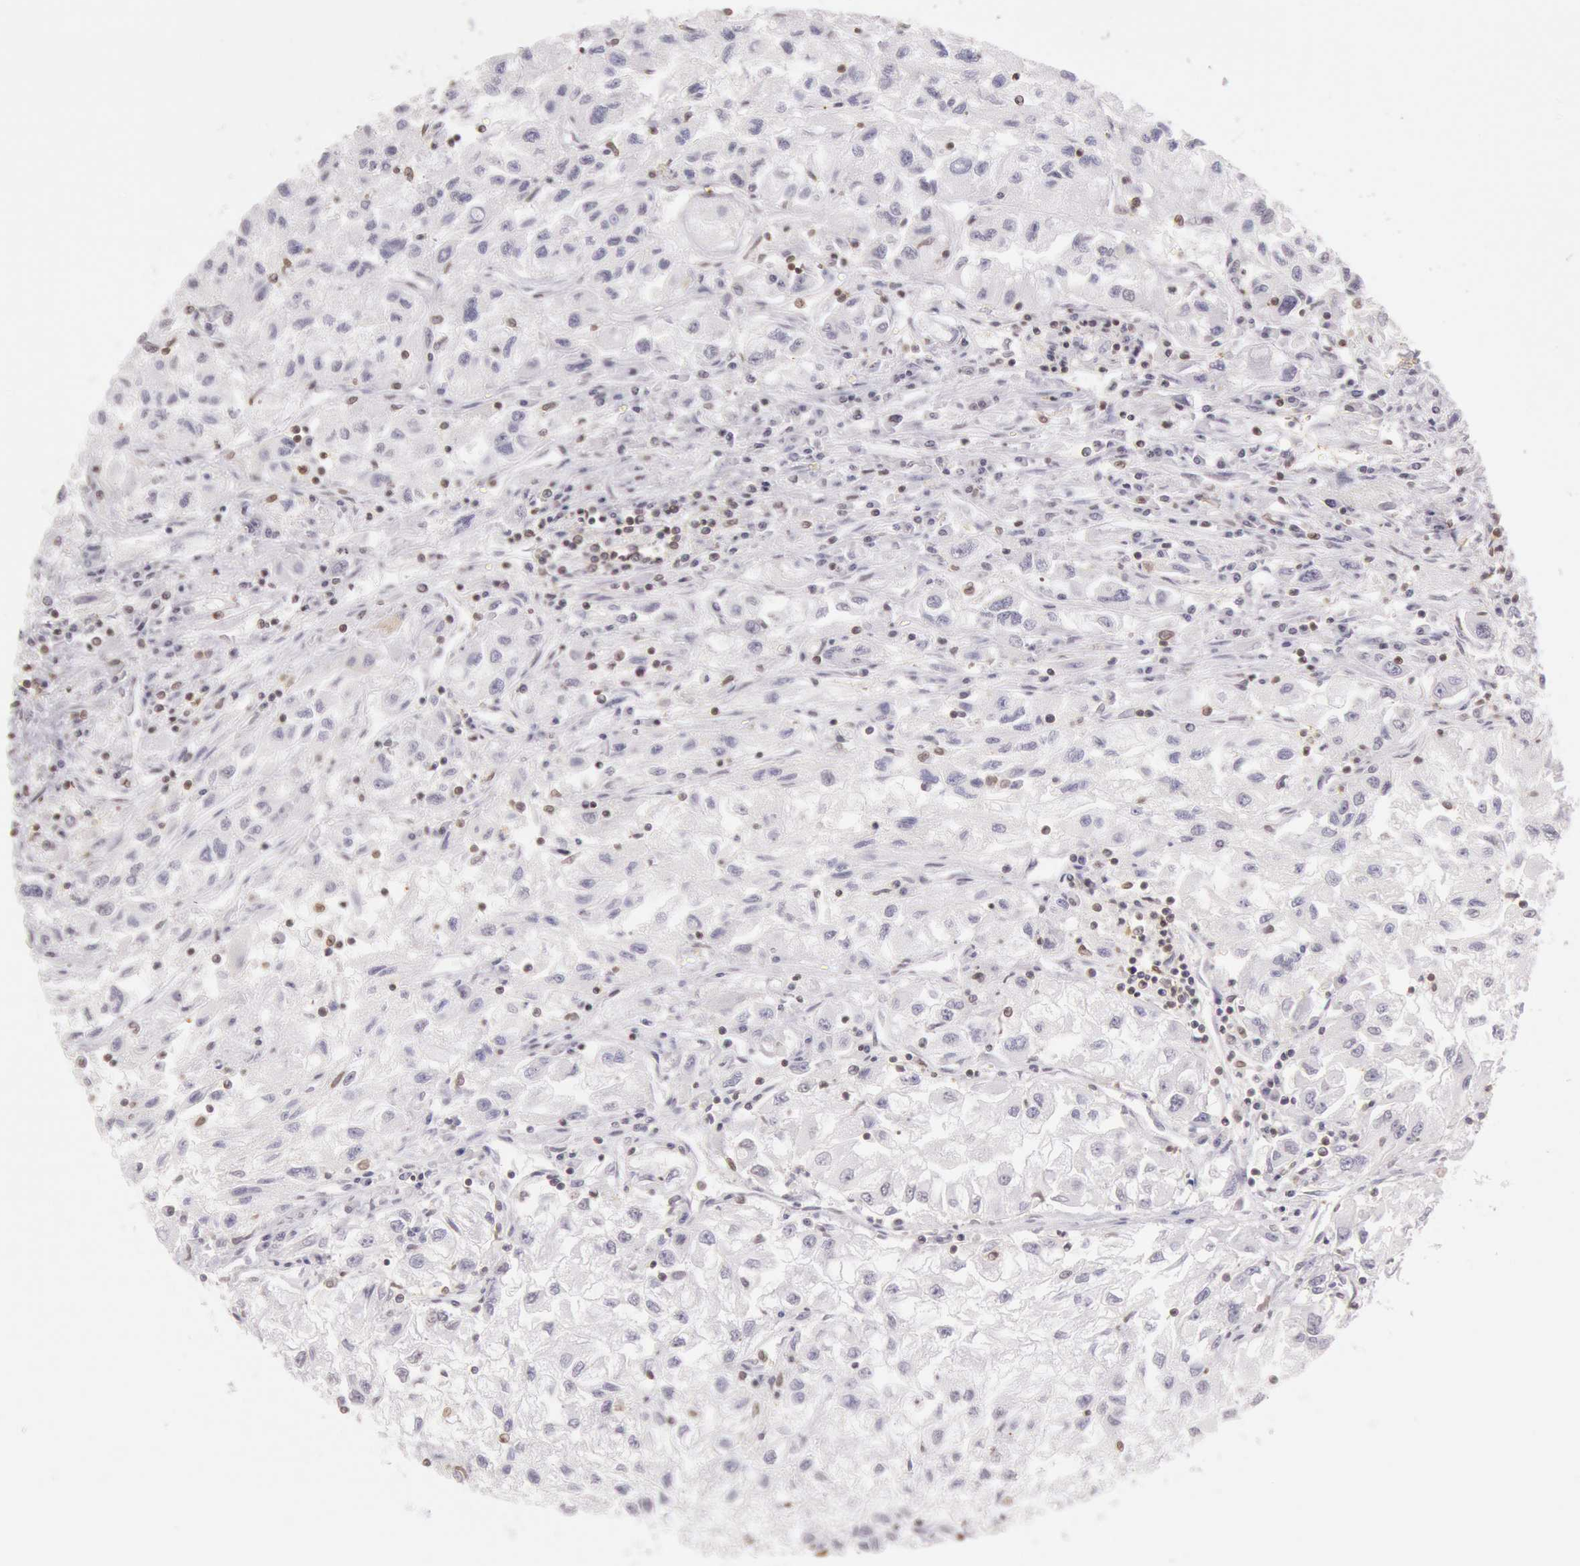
{"staining": {"intensity": "negative", "quantity": "none", "location": "none"}, "tissue": "renal cancer", "cell_type": "Tumor cells", "image_type": "cancer", "snomed": [{"axis": "morphology", "description": "Adenocarcinoma, NOS"}, {"axis": "topography", "description": "Kidney"}], "caption": "Tumor cells show no significant staining in renal adenocarcinoma. The staining is performed using DAB (3,3'-diaminobenzidine) brown chromogen with nuclei counter-stained in using hematoxylin.", "gene": "HIF1A", "patient": {"sex": "male", "age": 59}}